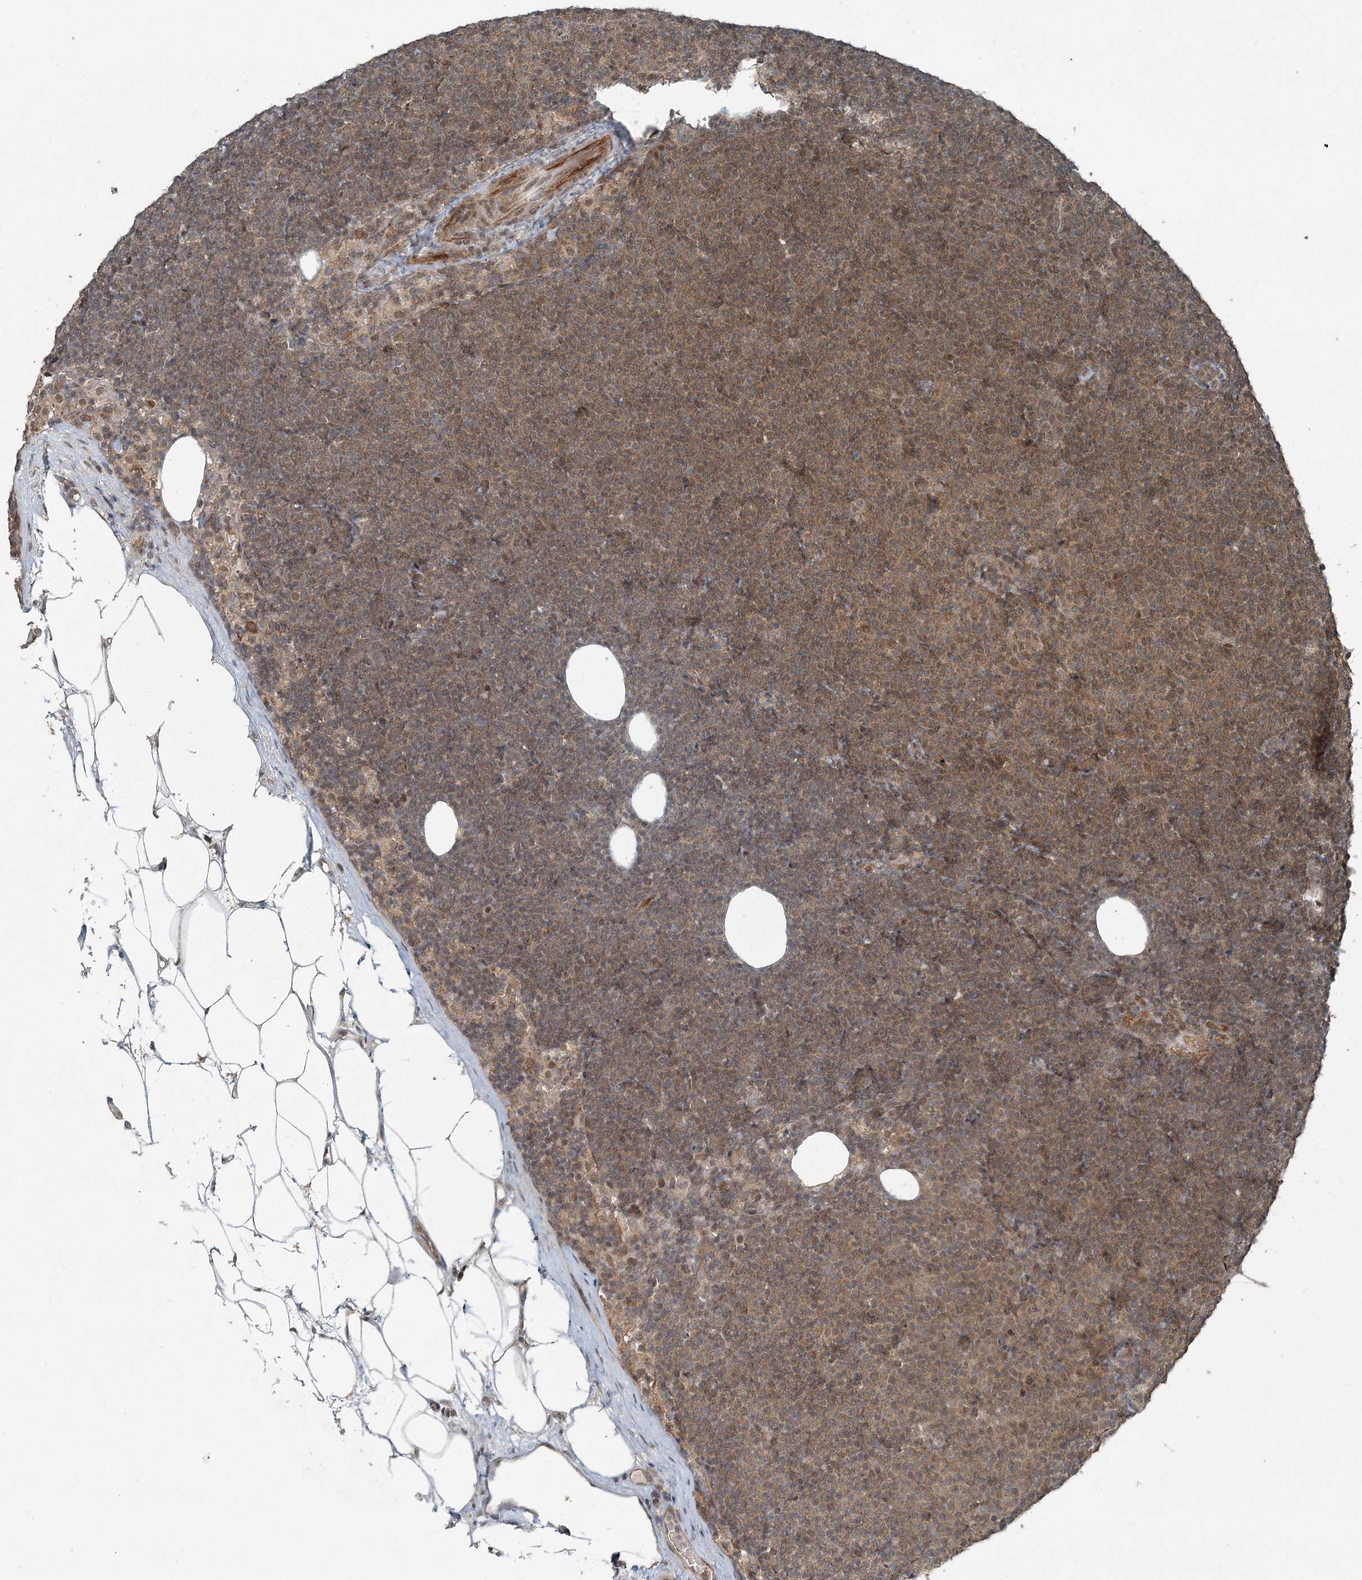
{"staining": {"intensity": "moderate", "quantity": ">75%", "location": "cytoplasmic/membranous,nuclear"}, "tissue": "lymphoma", "cell_type": "Tumor cells", "image_type": "cancer", "snomed": [{"axis": "morphology", "description": "Malignant lymphoma, non-Hodgkin's type, Low grade"}, {"axis": "topography", "description": "Lymph node"}], "caption": "A high-resolution histopathology image shows immunohistochemistry (IHC) staining of lymphoma, which reveals moderate cytoplasmic/membranous and nuclear positivity in about >75% of tumor cells.", "gene": "COPS7B", "patient": {"sex": "female", "age": 53}}